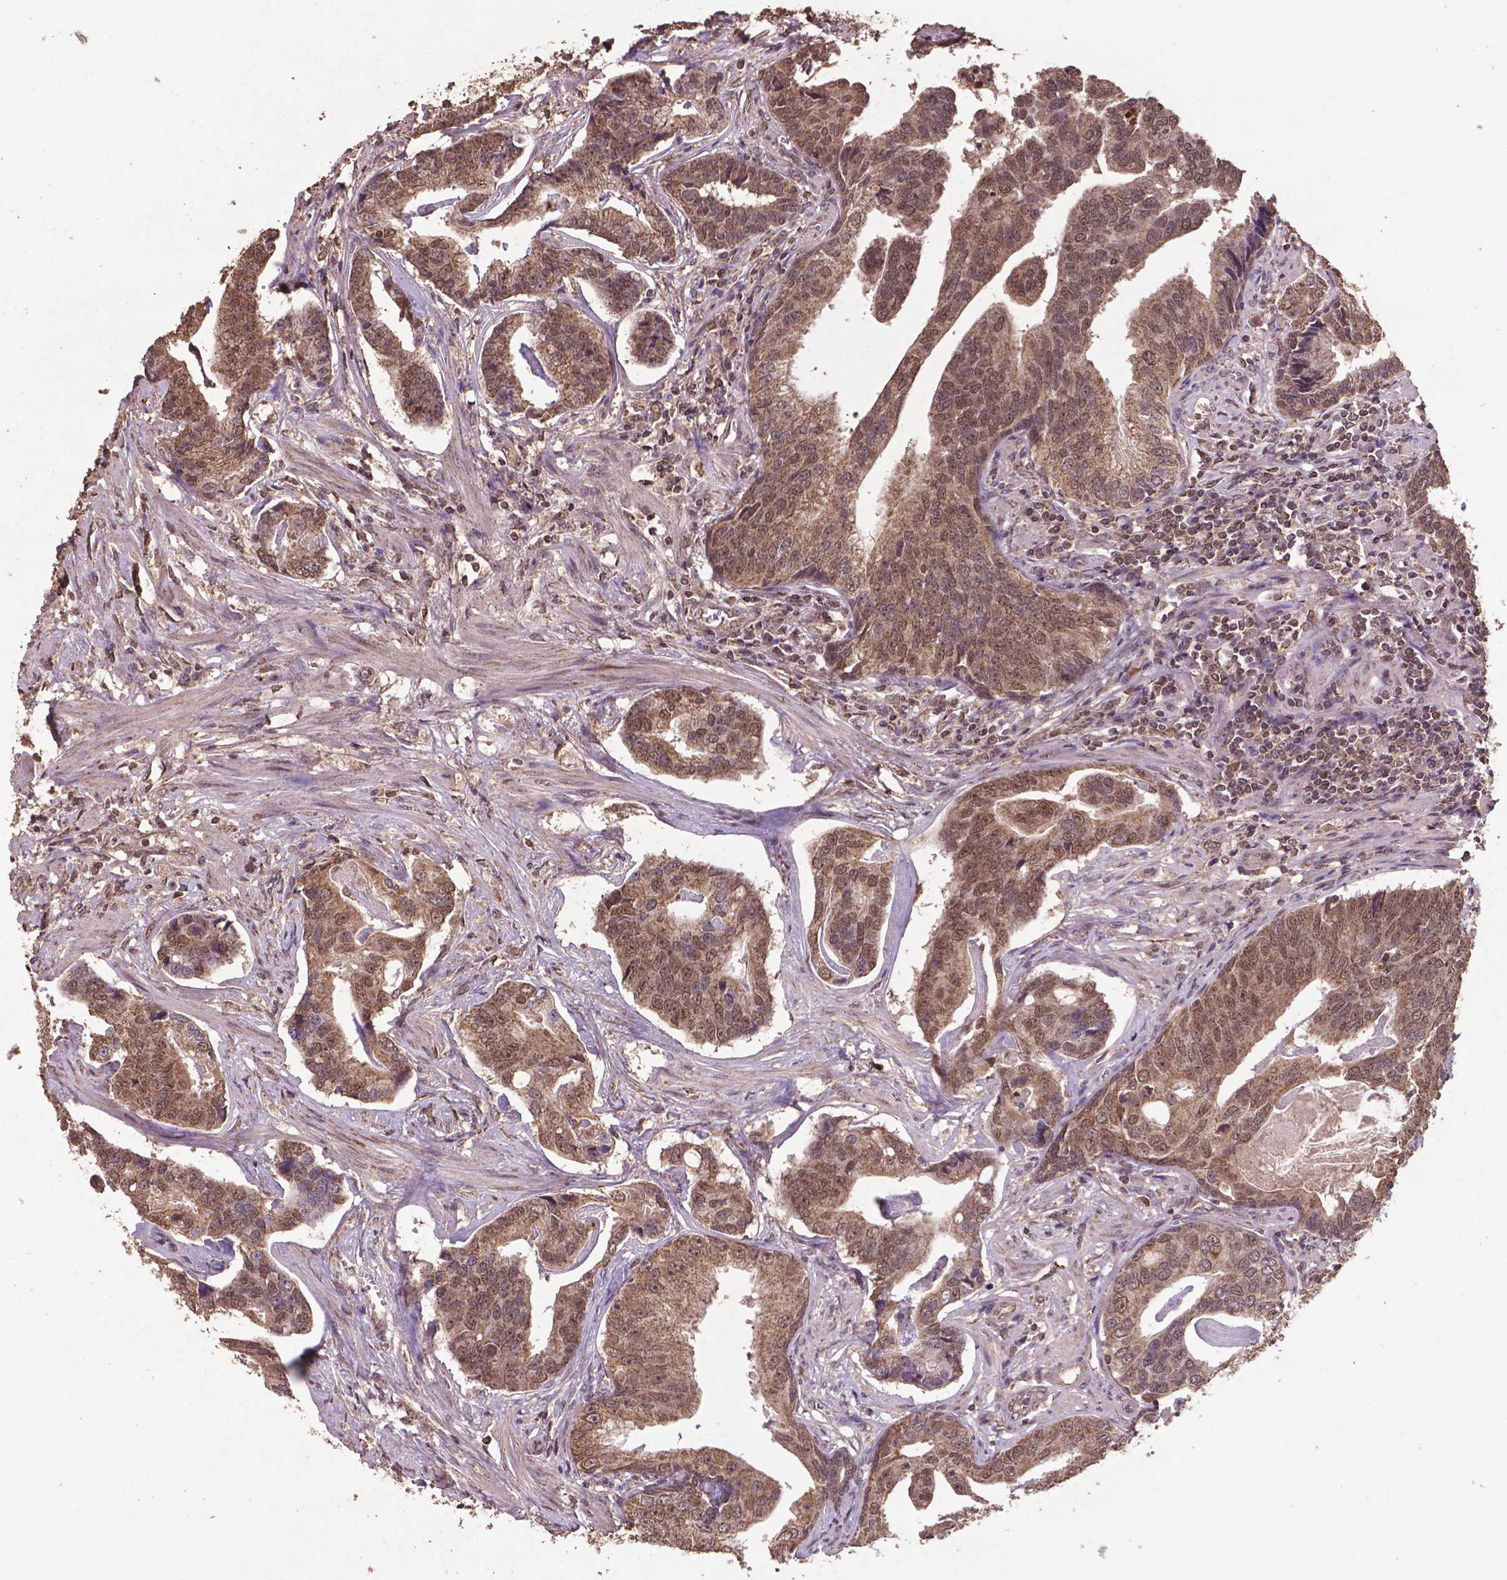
{"staining": {"intensity": "moderate", "quantity": ">75%", "location": "cytoplasmic/membranous,nuclear"}, "tissue": "prostate cancer", "cell_type": "Tumor cells", "image_type": "cancer", "snomed": [{"axis": "morphology", "description": "Adenocarcinoma, NOS"}, {"axis": "topography", "description": "Prostate"}], "caption": "Prostate adenocarcinoma stained with a protein marker reveals moderate staining in tumor cells.", "gene": "DCAF1", "patient": {"sex": "male", "age": 64}}